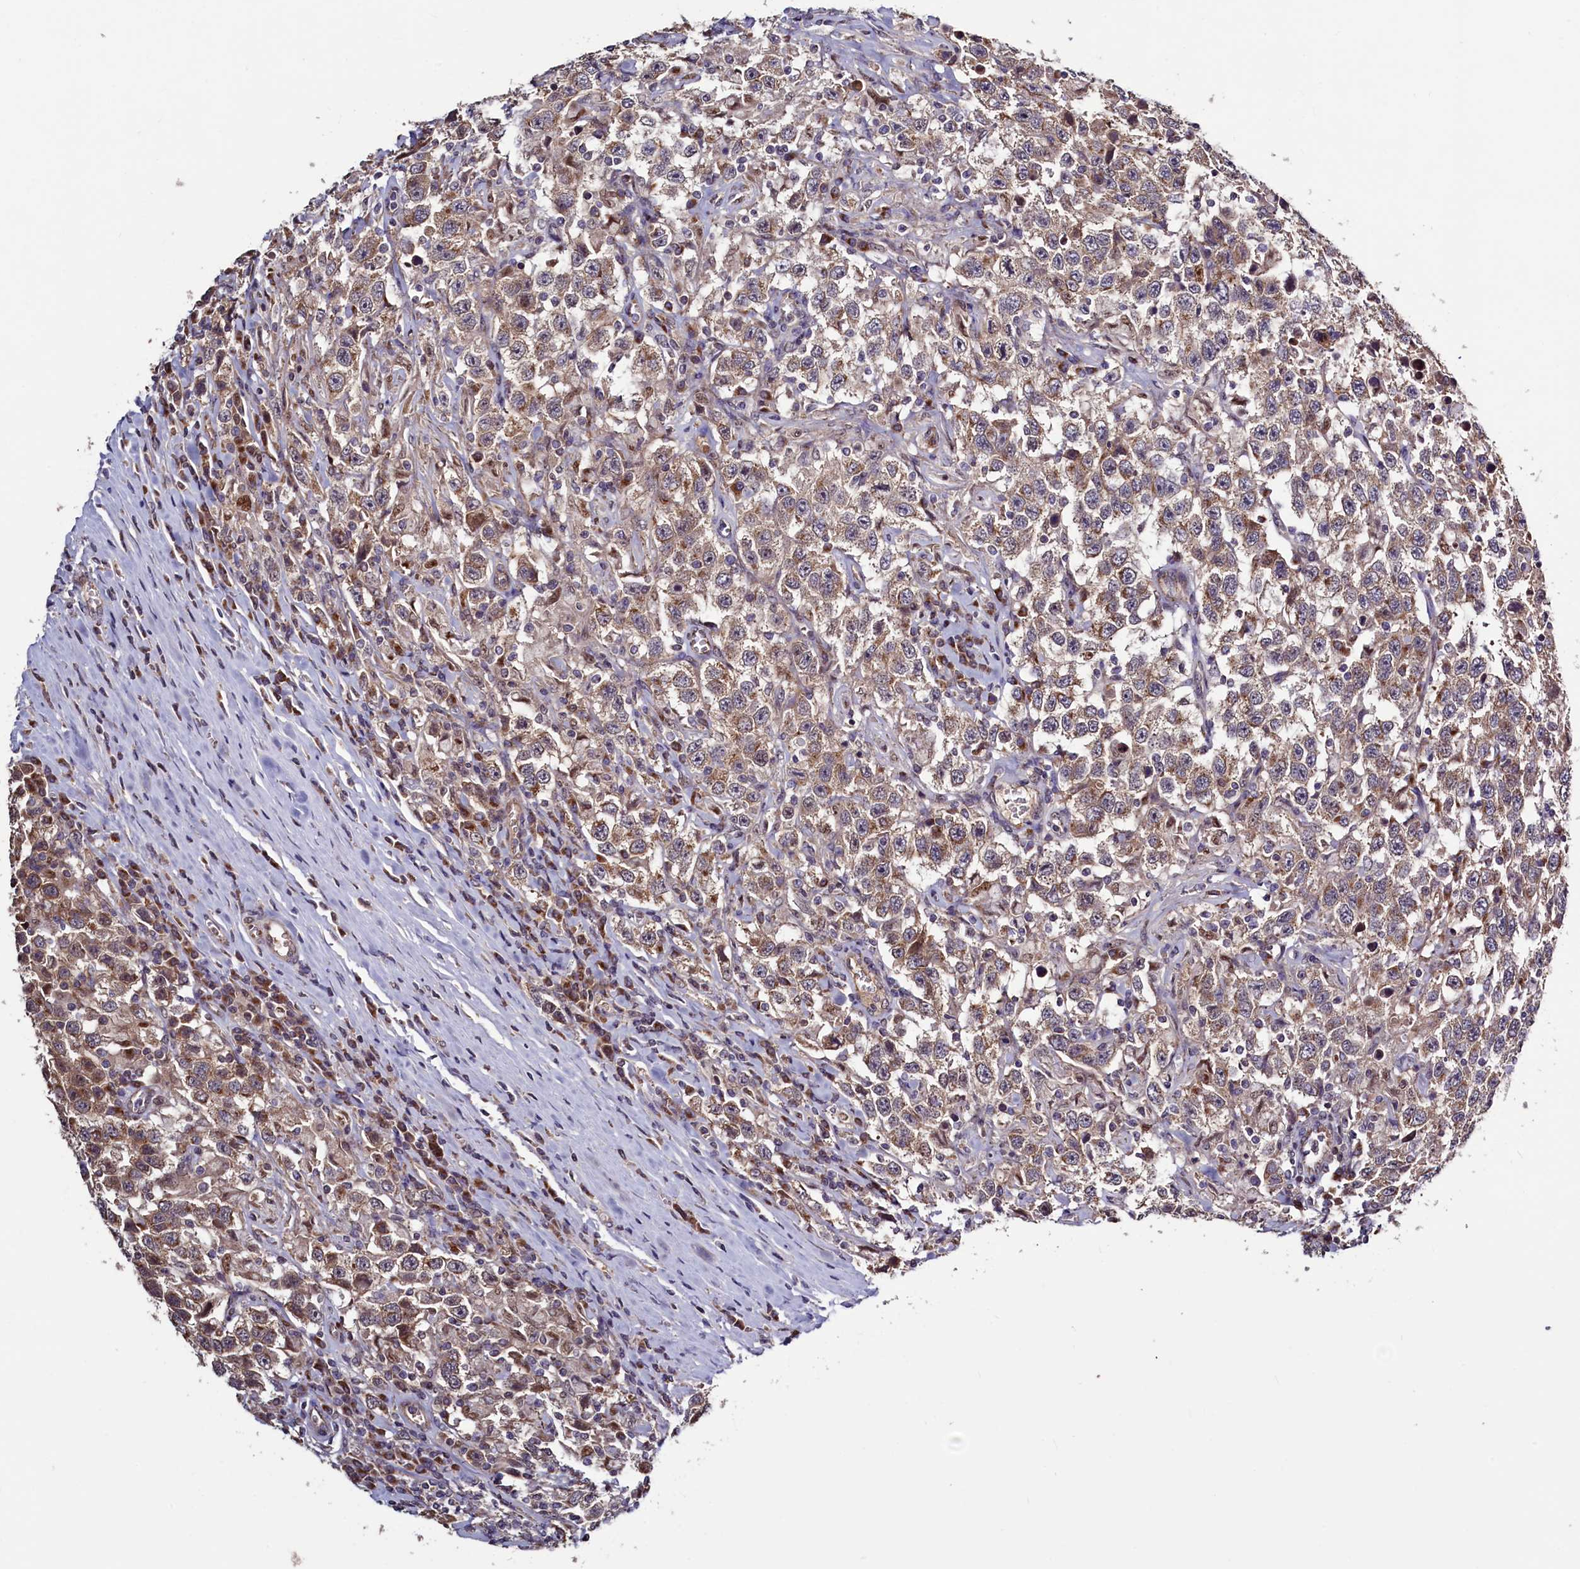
{"staining": {"intensity": "moderate", "quantity": ">75%", "location": "cytoplasmic/membranous"}, "tissue": "testis cancer", "cell_type": "Tumor cells", "image_type": "cancer", "snomed": [{"axis": "morphology", "description": "Seminoma, NOS"}, {"axis": "topography", "description": "Testis"}], "caption": "Tumor cells show medium levels of moderate cytoplasmic/membranous staining in approximately >75% of cells in human seminoma (testis).", "gene": "SEC24C", "patient": {"sex": "male", "age": 41}}